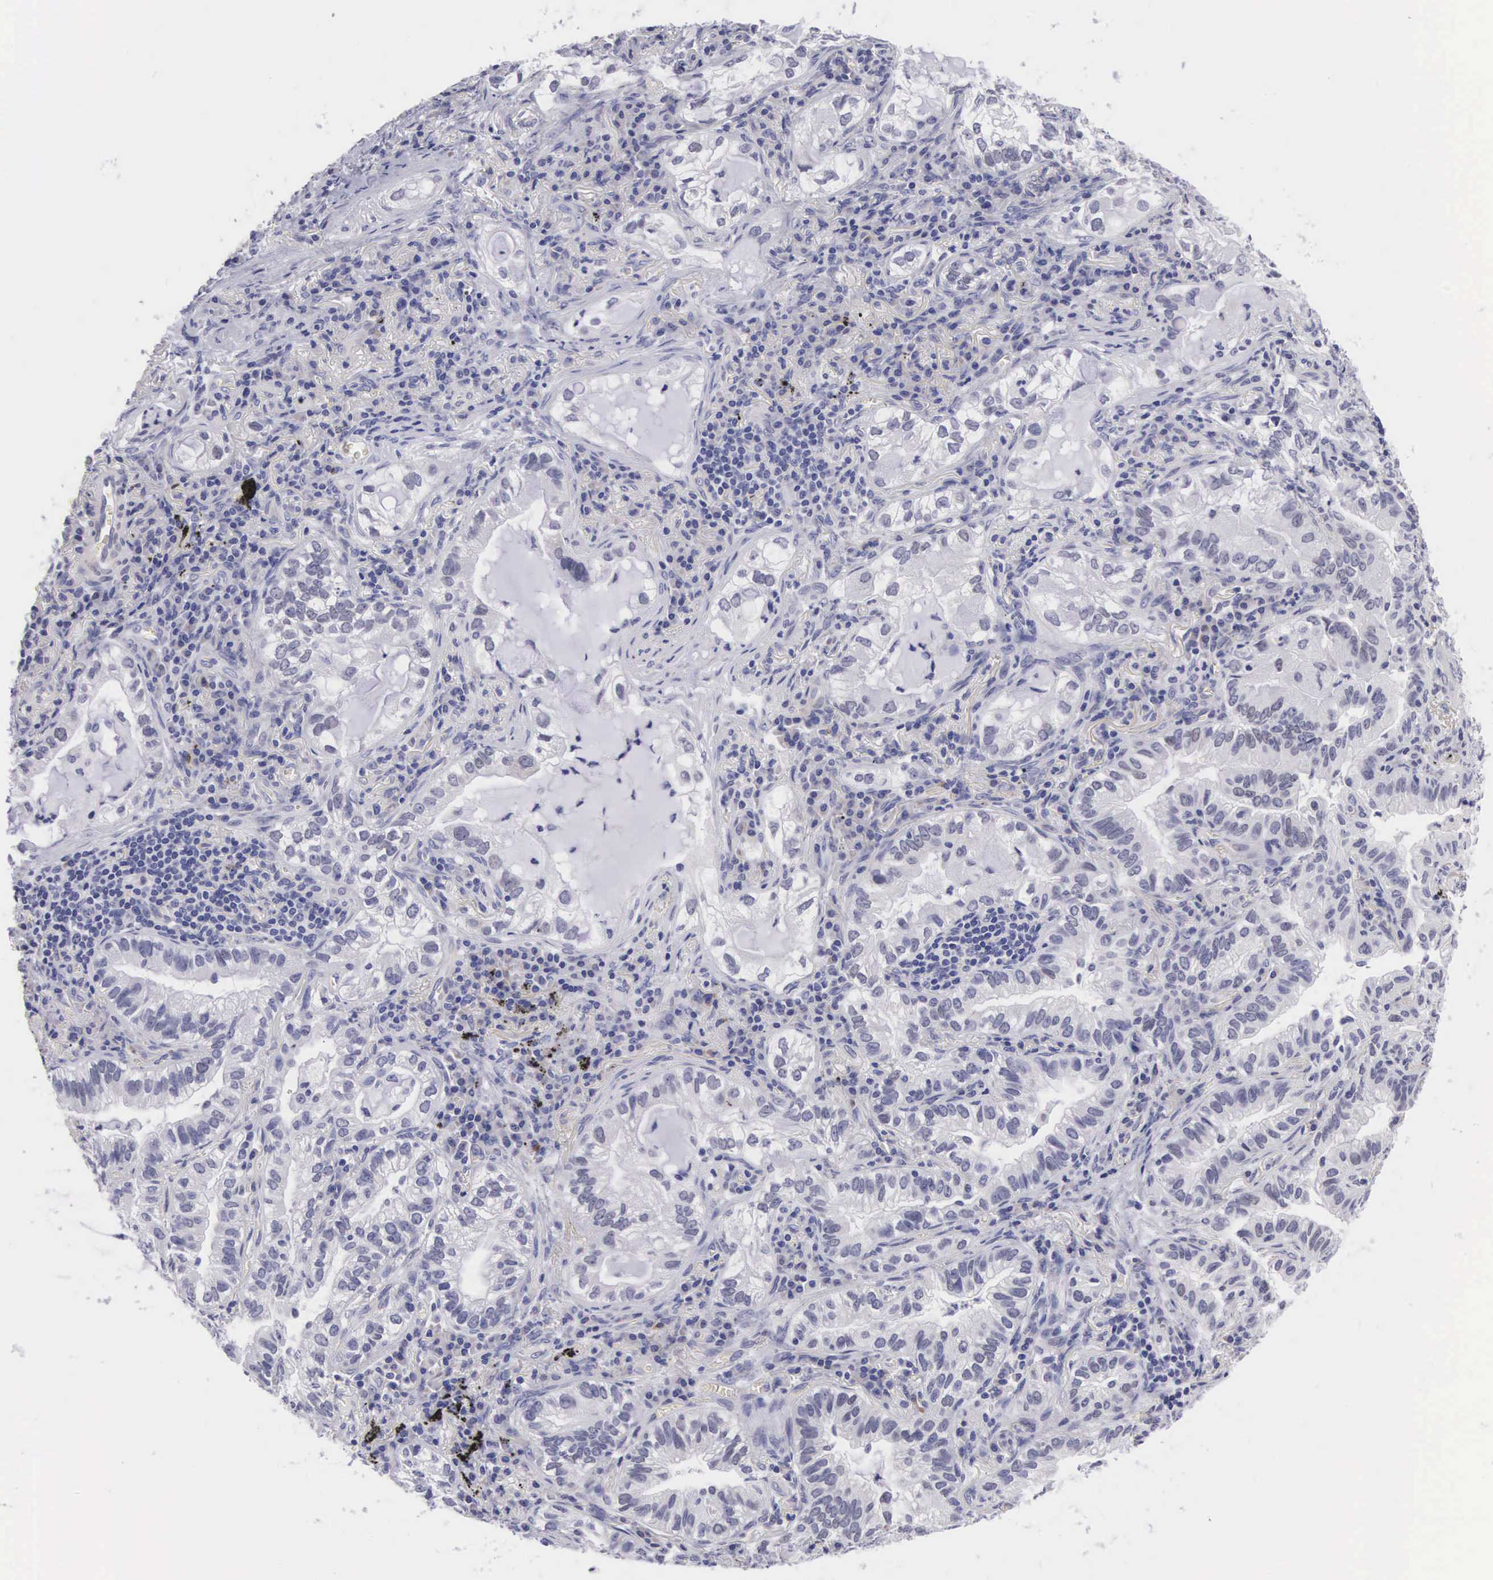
{"staining": {"intensity": "negative", "quantity": "none", "location": "none"}, "tissue": "lung cancer", "cell_type": "Tumor cells", "image_type": "cancer", "snomed": [{"axis": "morphology", "description": "Adenocarcinoma, NOS"}, {"axis": "topography", "description": "Lung"}], "caption": "High magnification brightfield microscopy of lung cancer (adenocarcinoma) stained with DAB (brown) and counterstained with hematoxylin (blue): tumor cells show no significant expression.", "gene": "SOX11", "patient": {"sex": "female", "age": 50}}